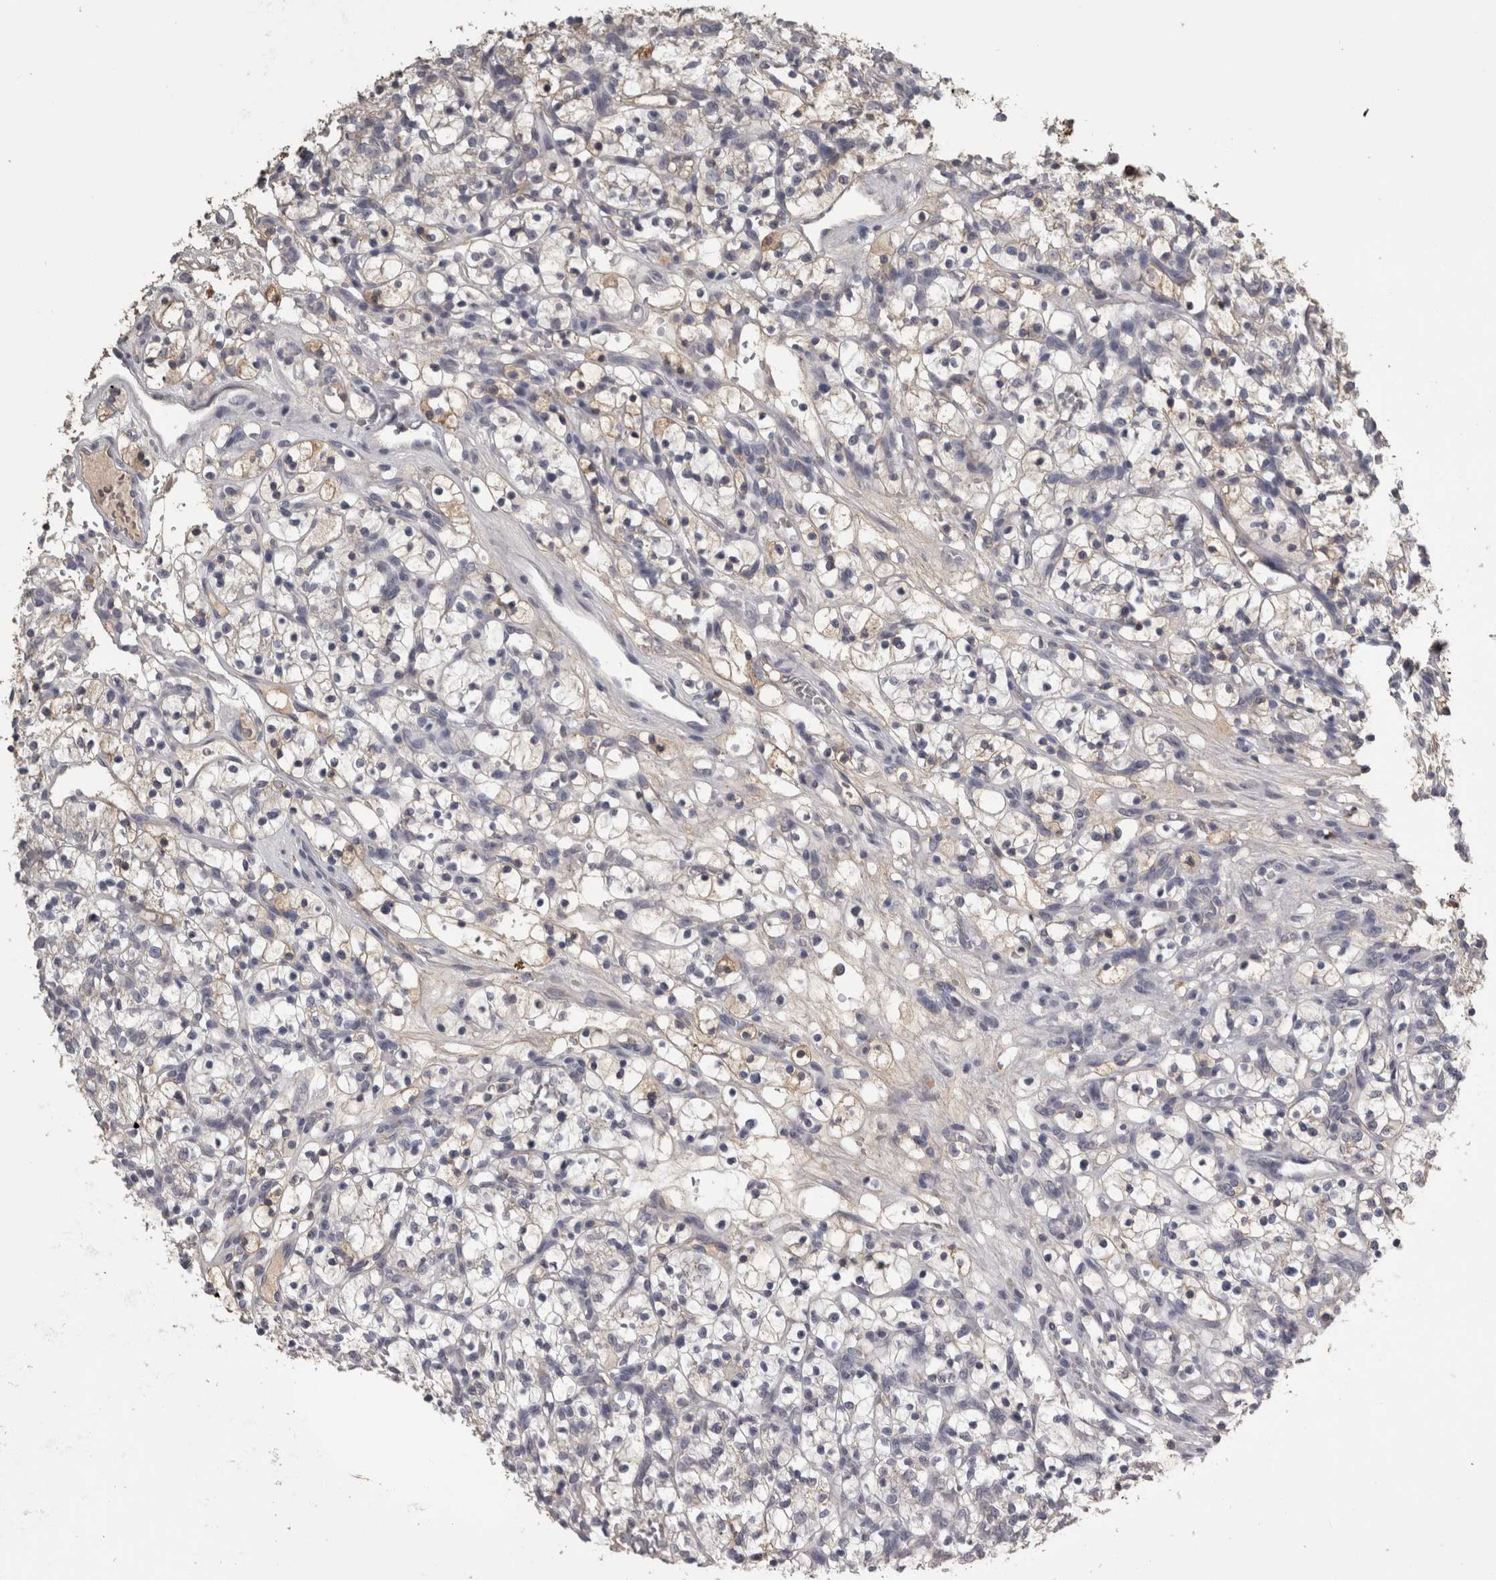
{"staining": {"intensity": "weak", "quantity": "<25%", "location": "cytoplasmic/membranous"}, "tissue": "renal cancer", "cell_type": "Tumor cells", "image_type": "cancer", "snomed": [{"axis": "morphology", "description": "Adenocarcinoma, NOS"}, {"axis": "topography", "description": "Kidney"}], "caption": "Protein analysis of renal adenocarcinoma exhibits no significant positivity in tumor cells.", "gene": "FRK", "patient": {"sex": "female", "age": 57}}